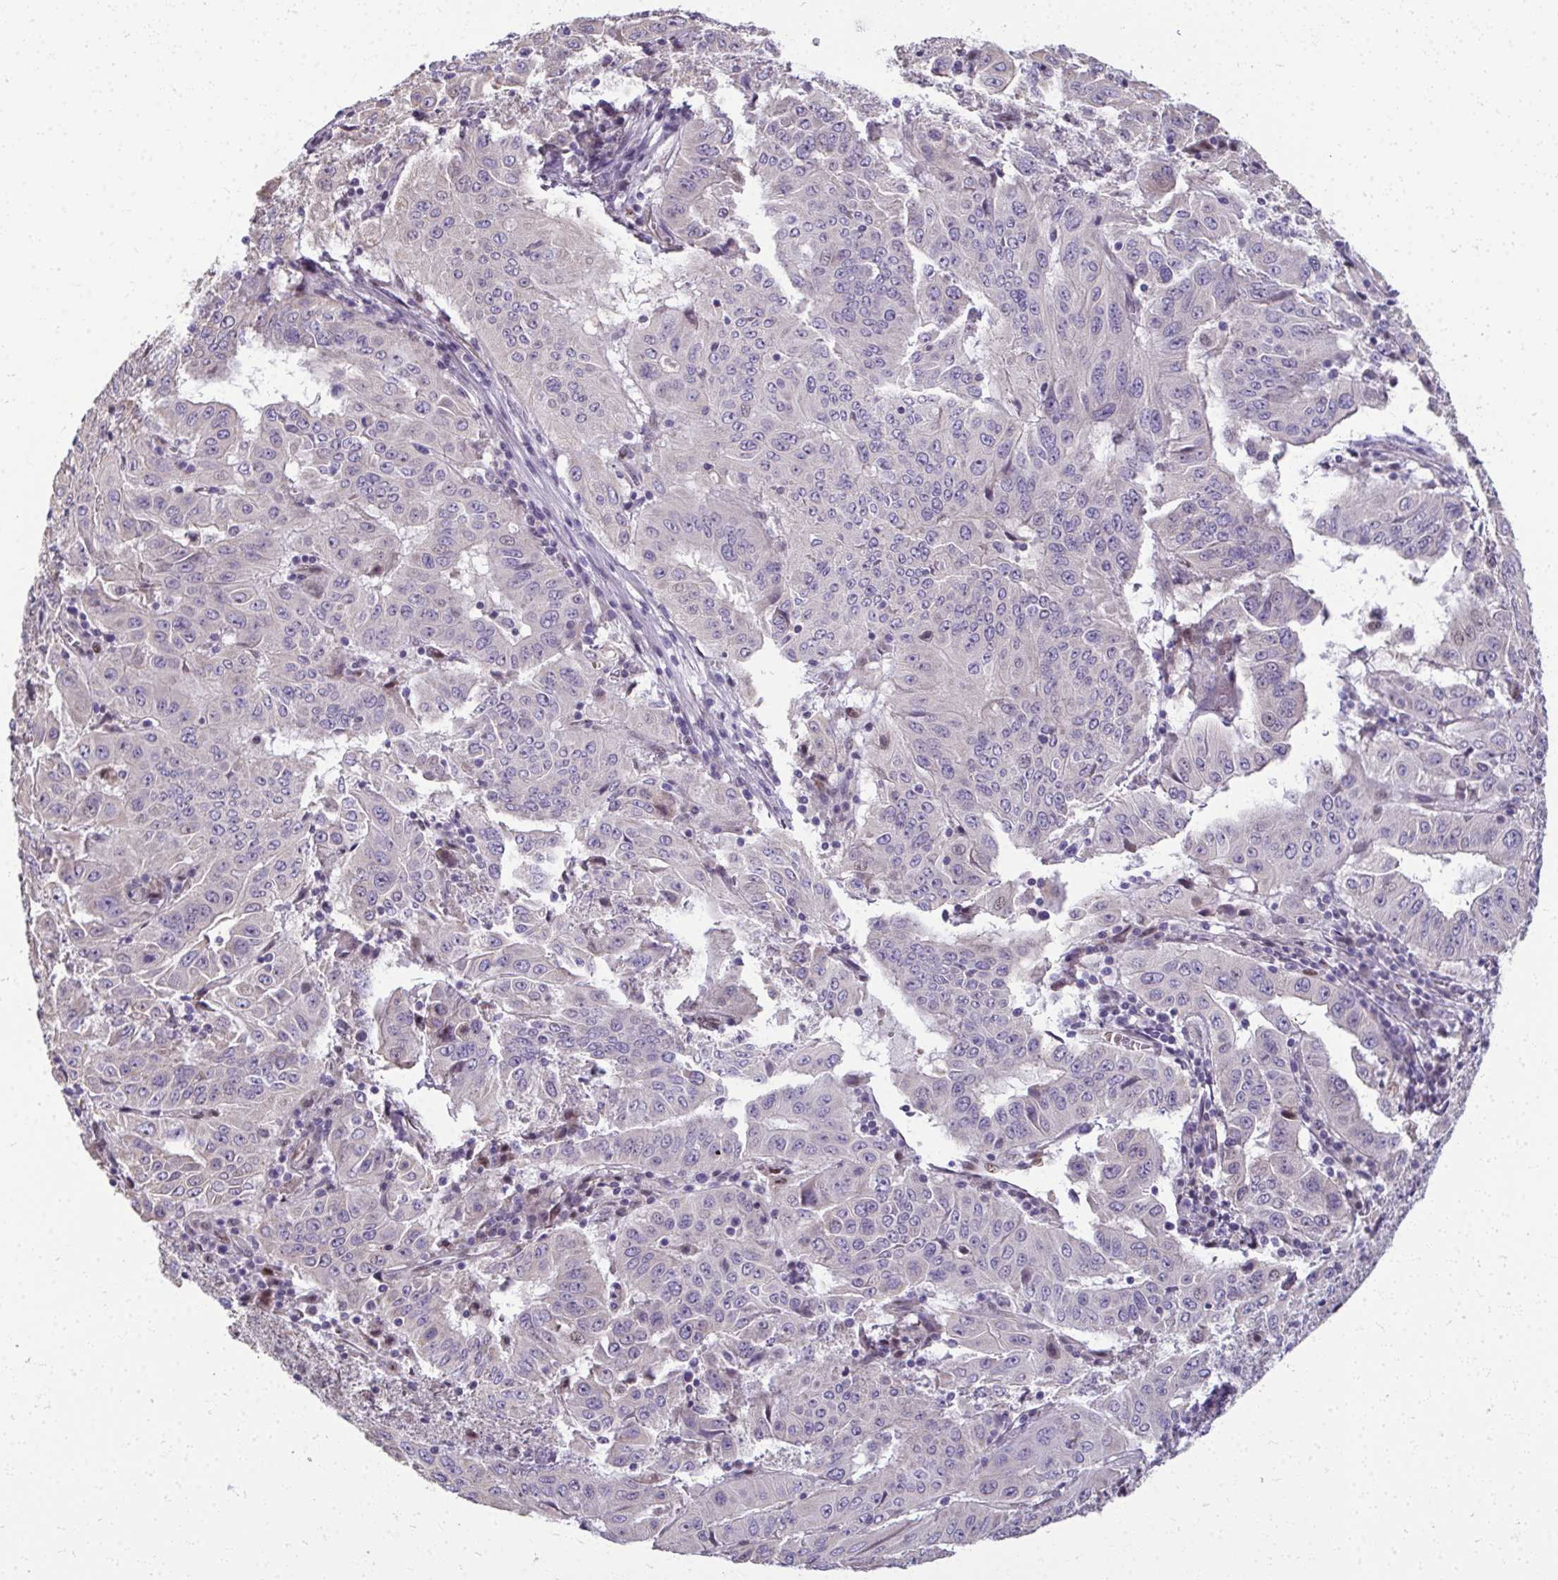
{"staining": {"intensity": "negative", "quantity": "none", "location": "none"}, "tissue": "pancreatic cancer", "cell_type": "Tumor cells", "image_type": "cancer", "snomed": [{"axis": "morphology", "description": "Adenocarcinoma, NOS"}, {"axis": "topography", "description": "Pancreas"}], "caption": "The immunohistochemistry (IHC) histopathology image has no significant positivity in tumor cells of pancreatic adenocarcinoma tissue.", "gene": "ODF1", "patient": {"sex": "male", "age": 63}}